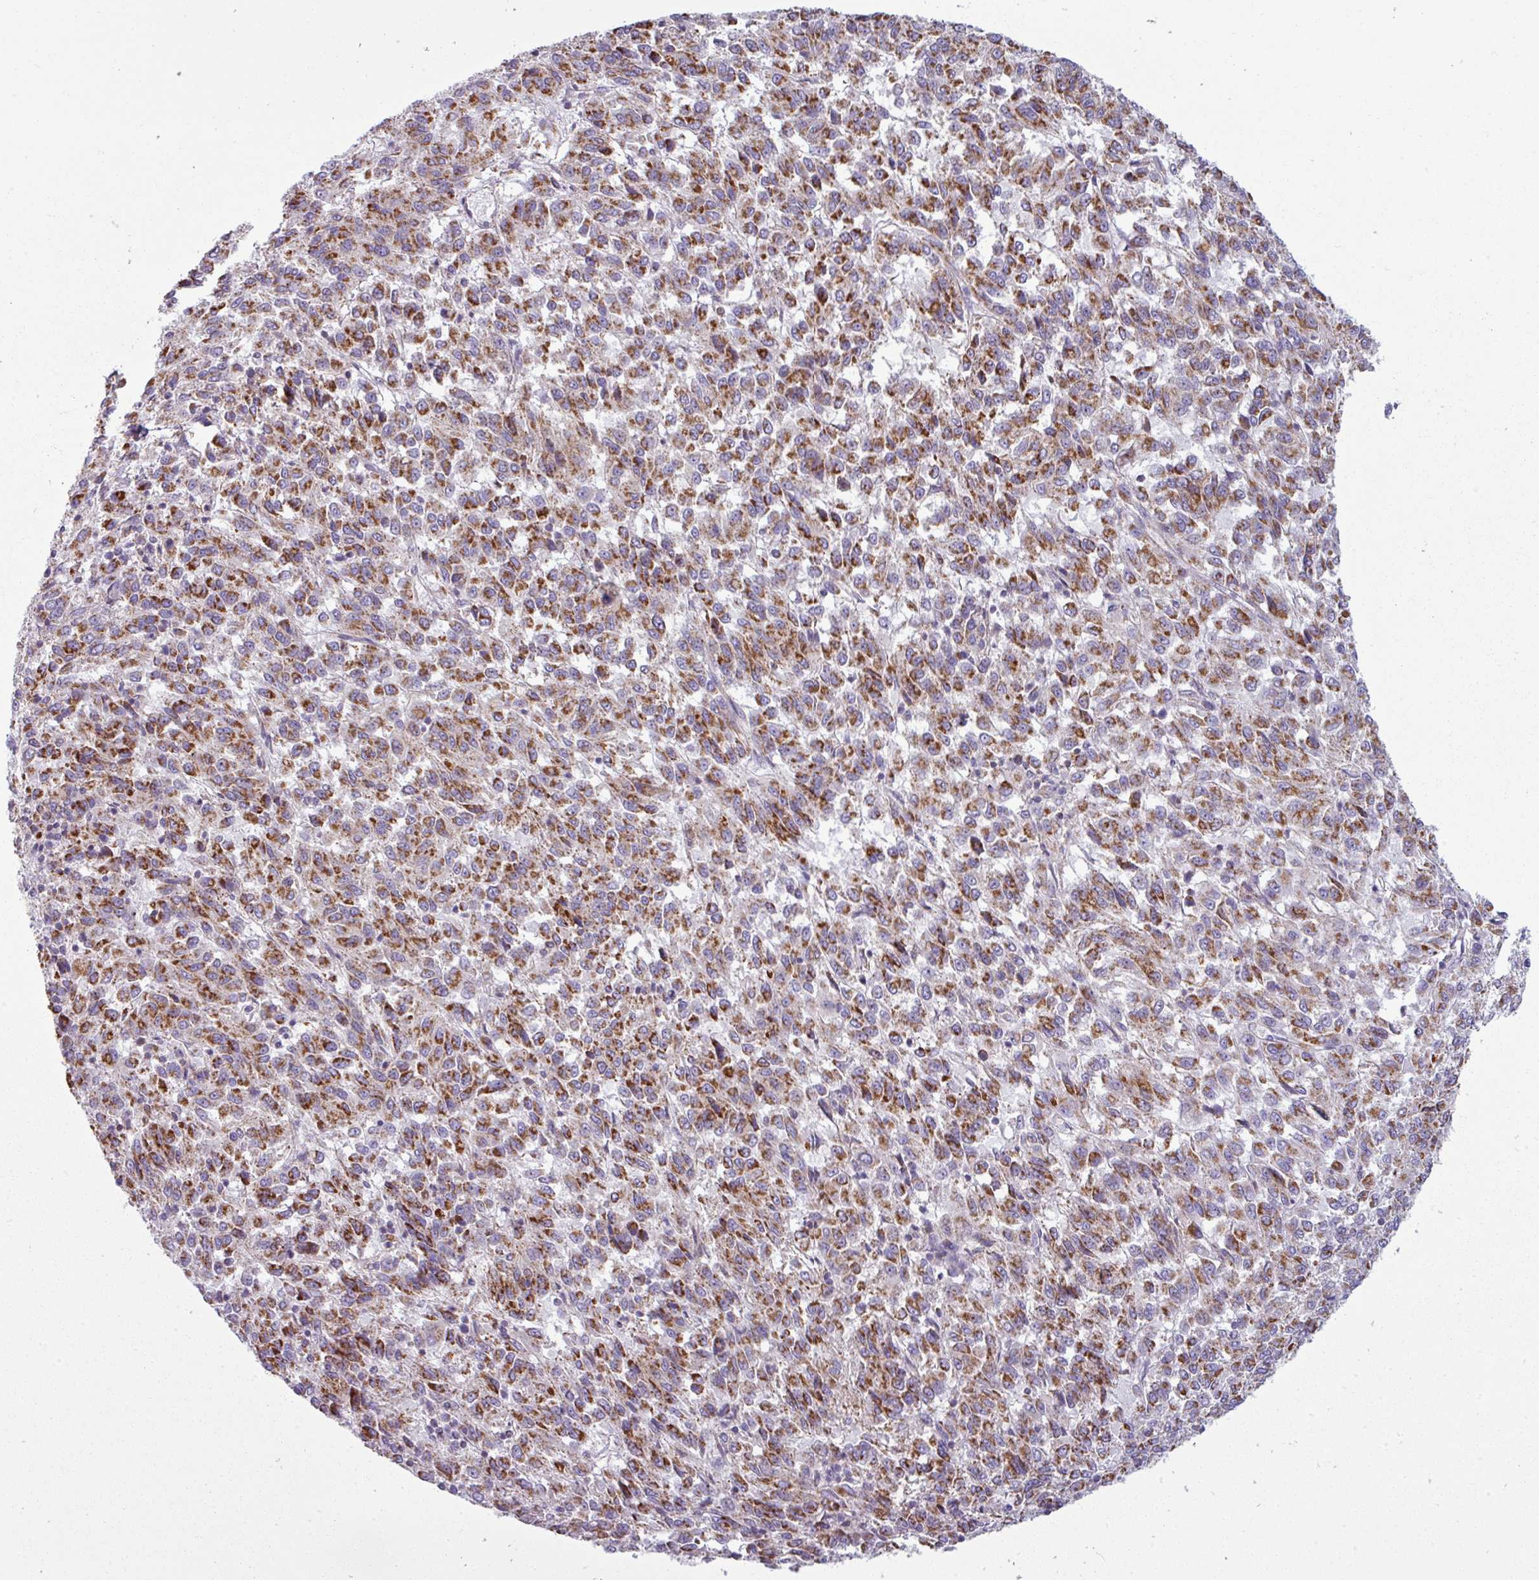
{"staining": {"intensity": "strong", "quantity": ">75%", "location": "cytoplasmic/membranous"}, "tissue": "melanoma", "cell_type": "Tumor cells", "image_type": "cancer", "snomed": [{"axis": "morphology", "description": "Malignant melanoma, Metastatic site"}, {"axis": "topography", "description": "Lung"}], "caption": "Malignant melanoma (metastatic site) tissue shows strong cytoplasmic/membranous positivity in about >75% of tumor cells", "gene": "BTN2A2", "patient": {"sex": "male", "age": 64}}